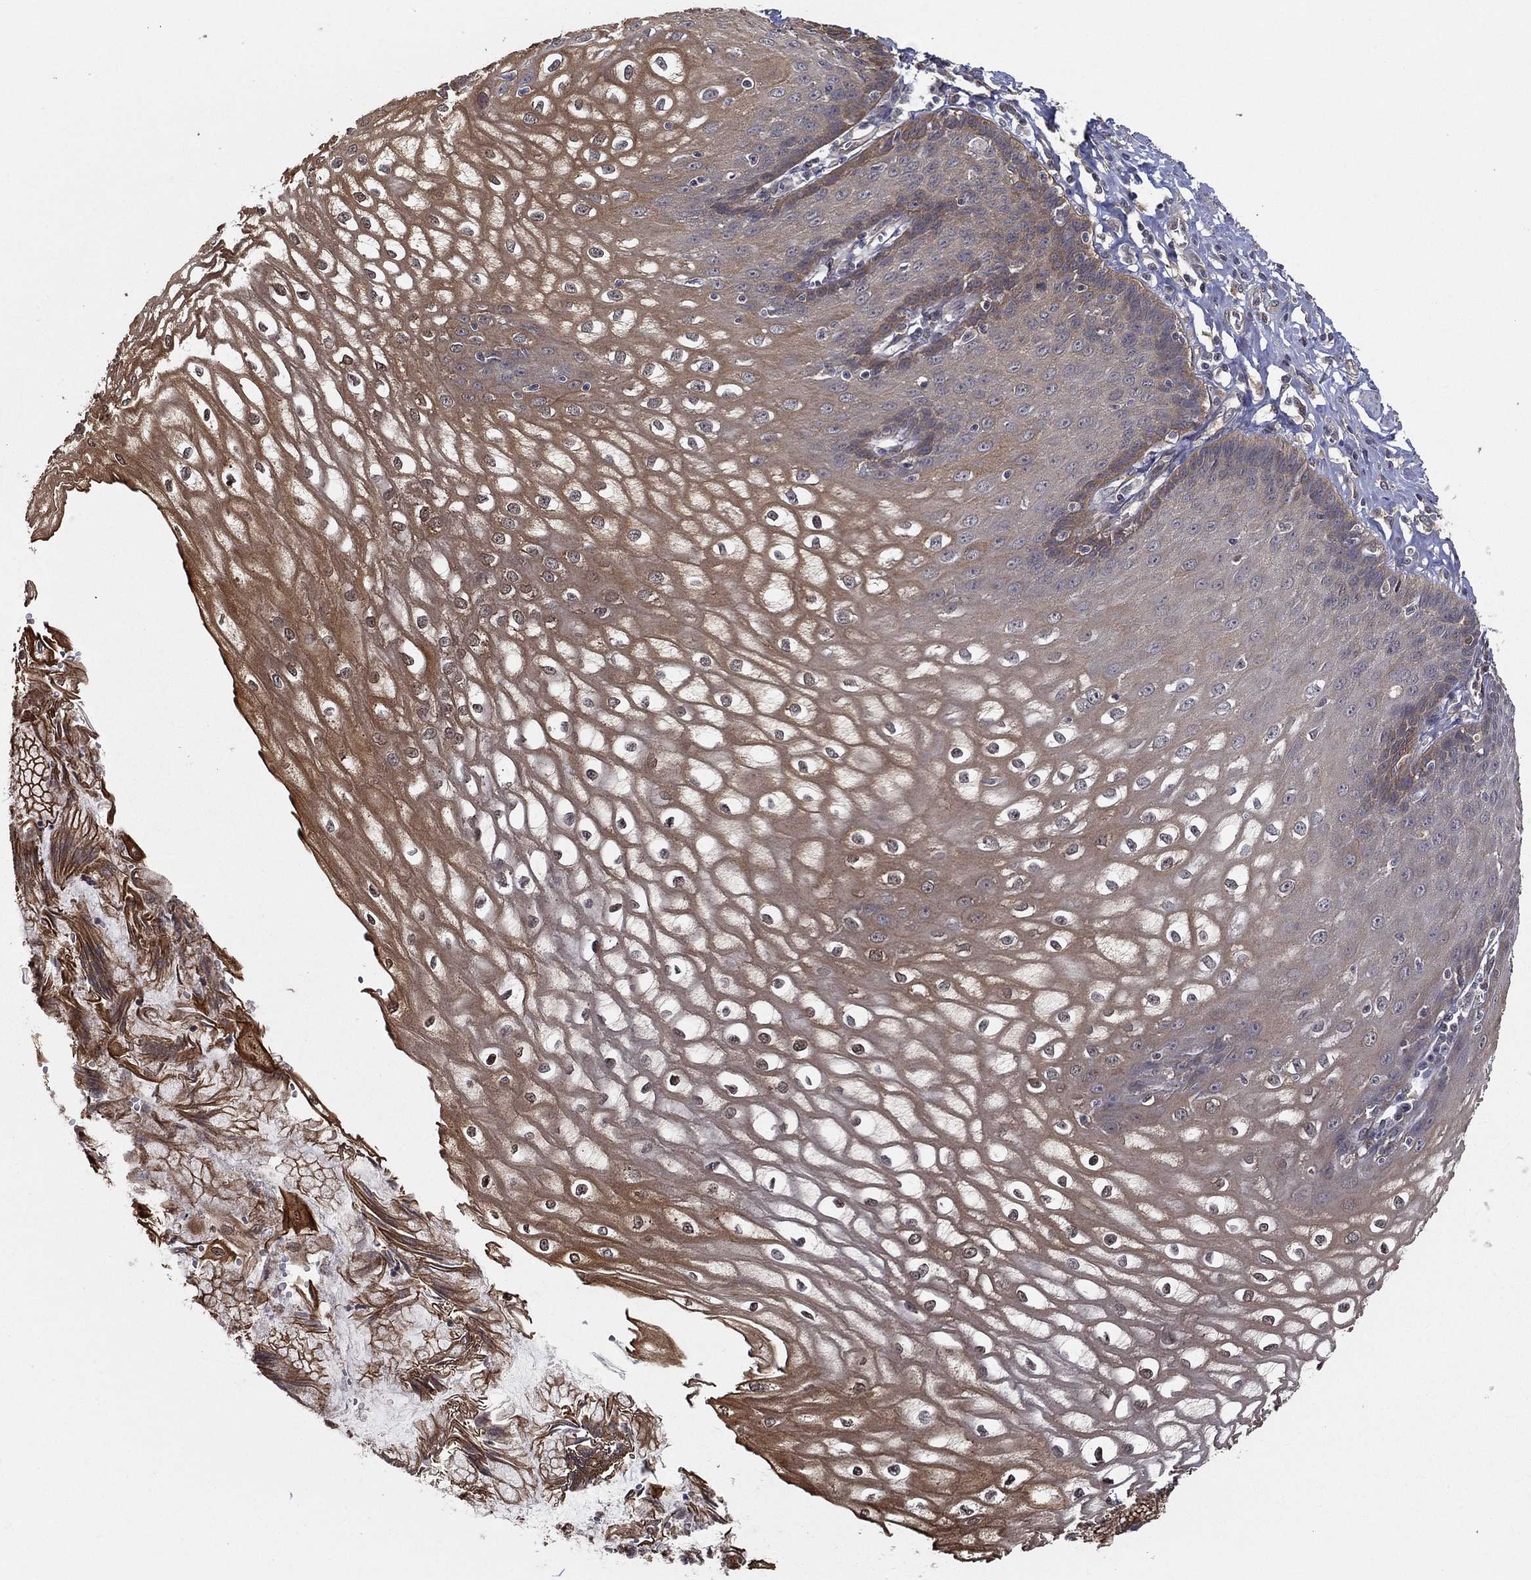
{"staining": {"intensity": "moderate", "quantity": "25%-75%", "location": "cytoplasmic/membranous,nuclear"}, "tissue": "esophagus", "cell_type": "Squamous epithelial cells", "image_type": "normal", "snomed": [{"axis": "morphology", "description": "Normal tissue, NOS"}, {"axis": "topography", "description": "Esophagus"}], "caption": "Moderate cytoplasmic/membranous,nuclear staining for a protein is seen in approximately 25%-75% of squamous epithelial cells of benign esophagus using immunohistochemistry.", "gene": "UACA", "patient": {"sex": "male", "age": 58}}